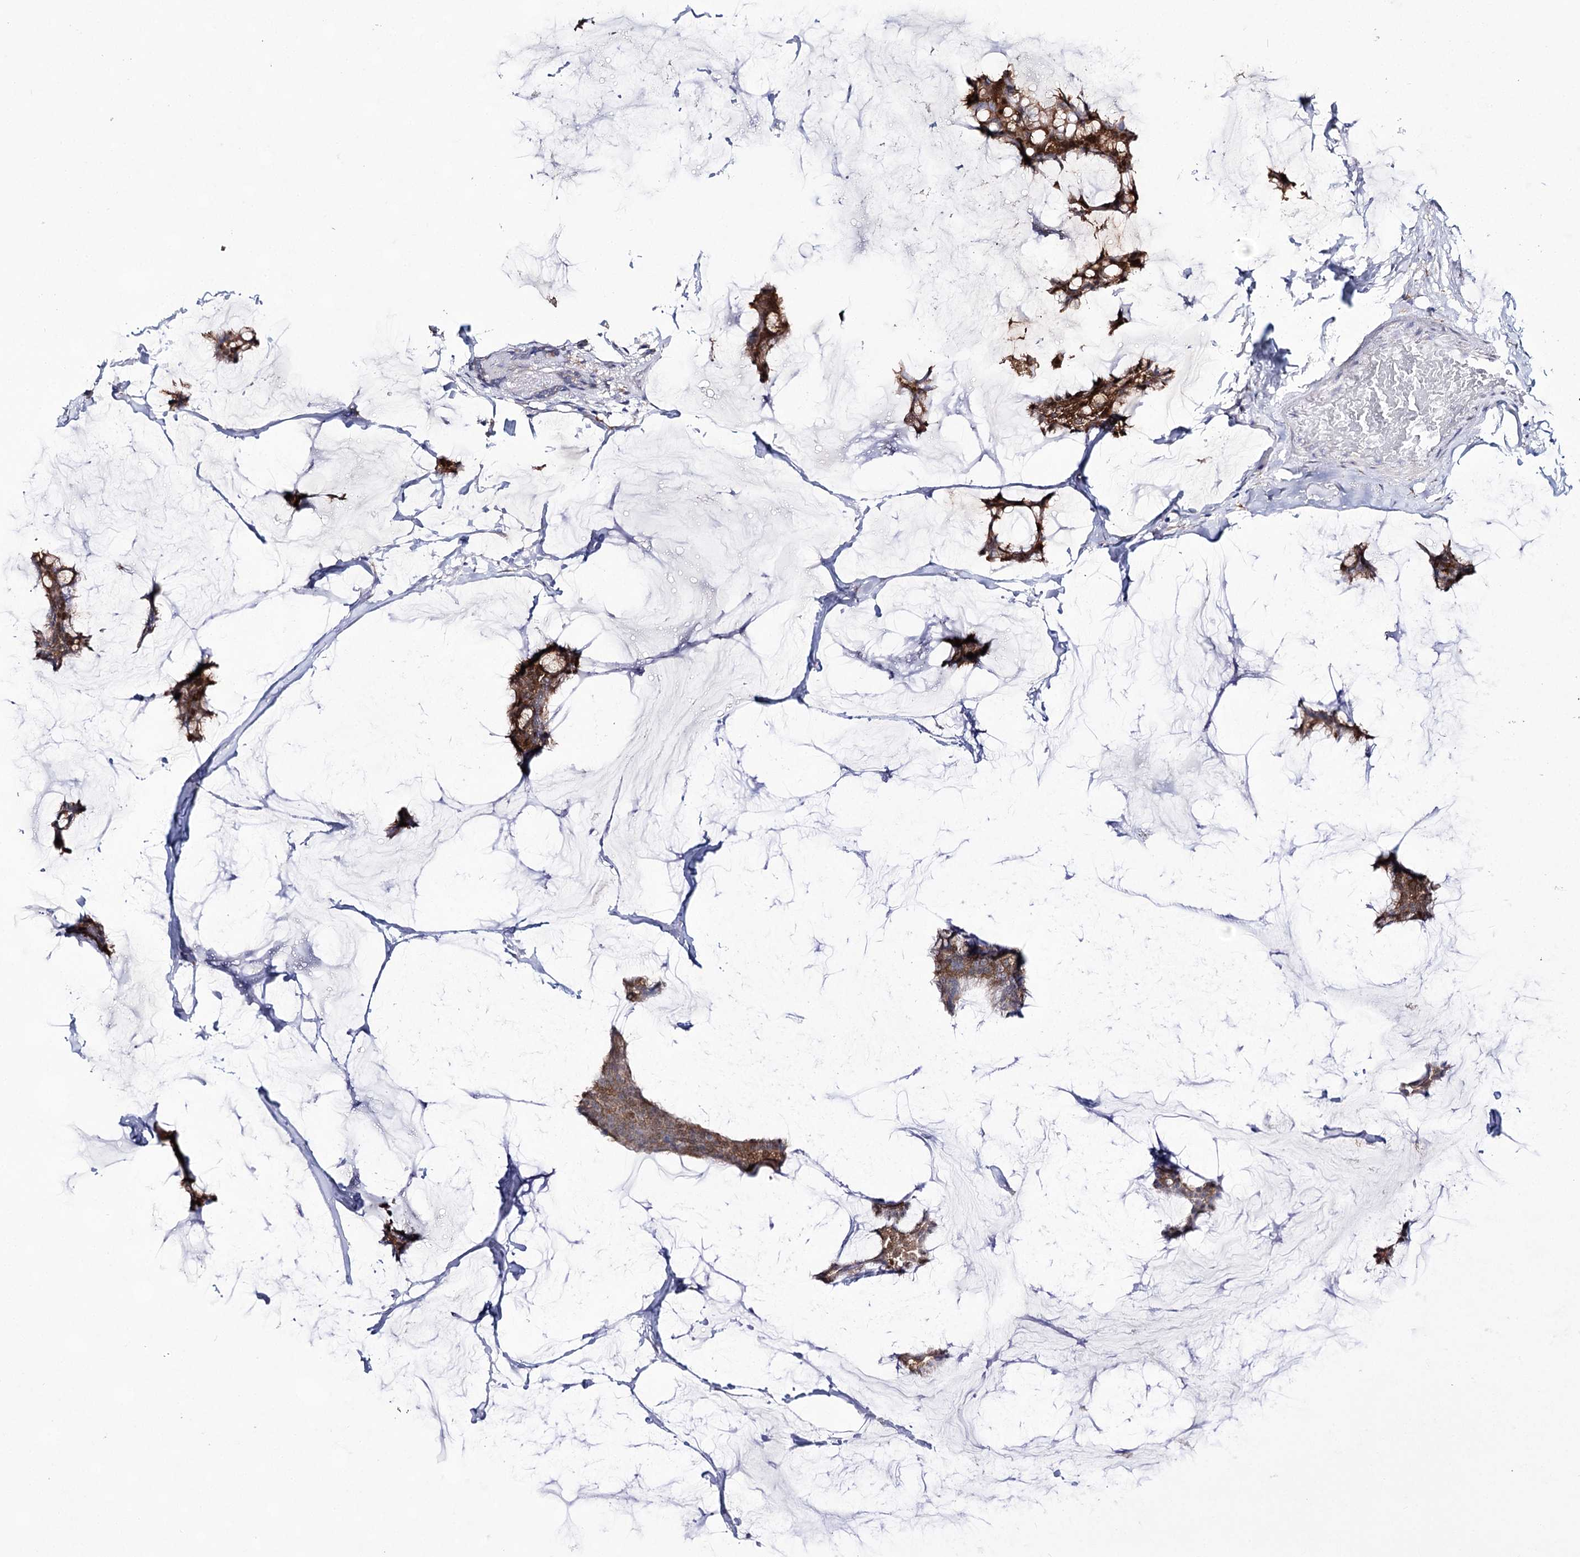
{"staining": {"intensity": "strong", "quantity": ">75%", "location": "cytoplasmic/membranous"}, "tissue": "breast cancer", "cell_type": "Tumor cells", "image_type": "cancer", "snomed": [{"axis": "morphology", "description": "Duct carcinoma"}, {"axis": "topography", "description": "Breast"}], "caption": "This is an image of IHC staining of breast cancer, which shows strong expression in the cytoplasmic/membranous of tumor cells.", "gene": "UGDH", "patient": {"sex": "female", "age": 93}}